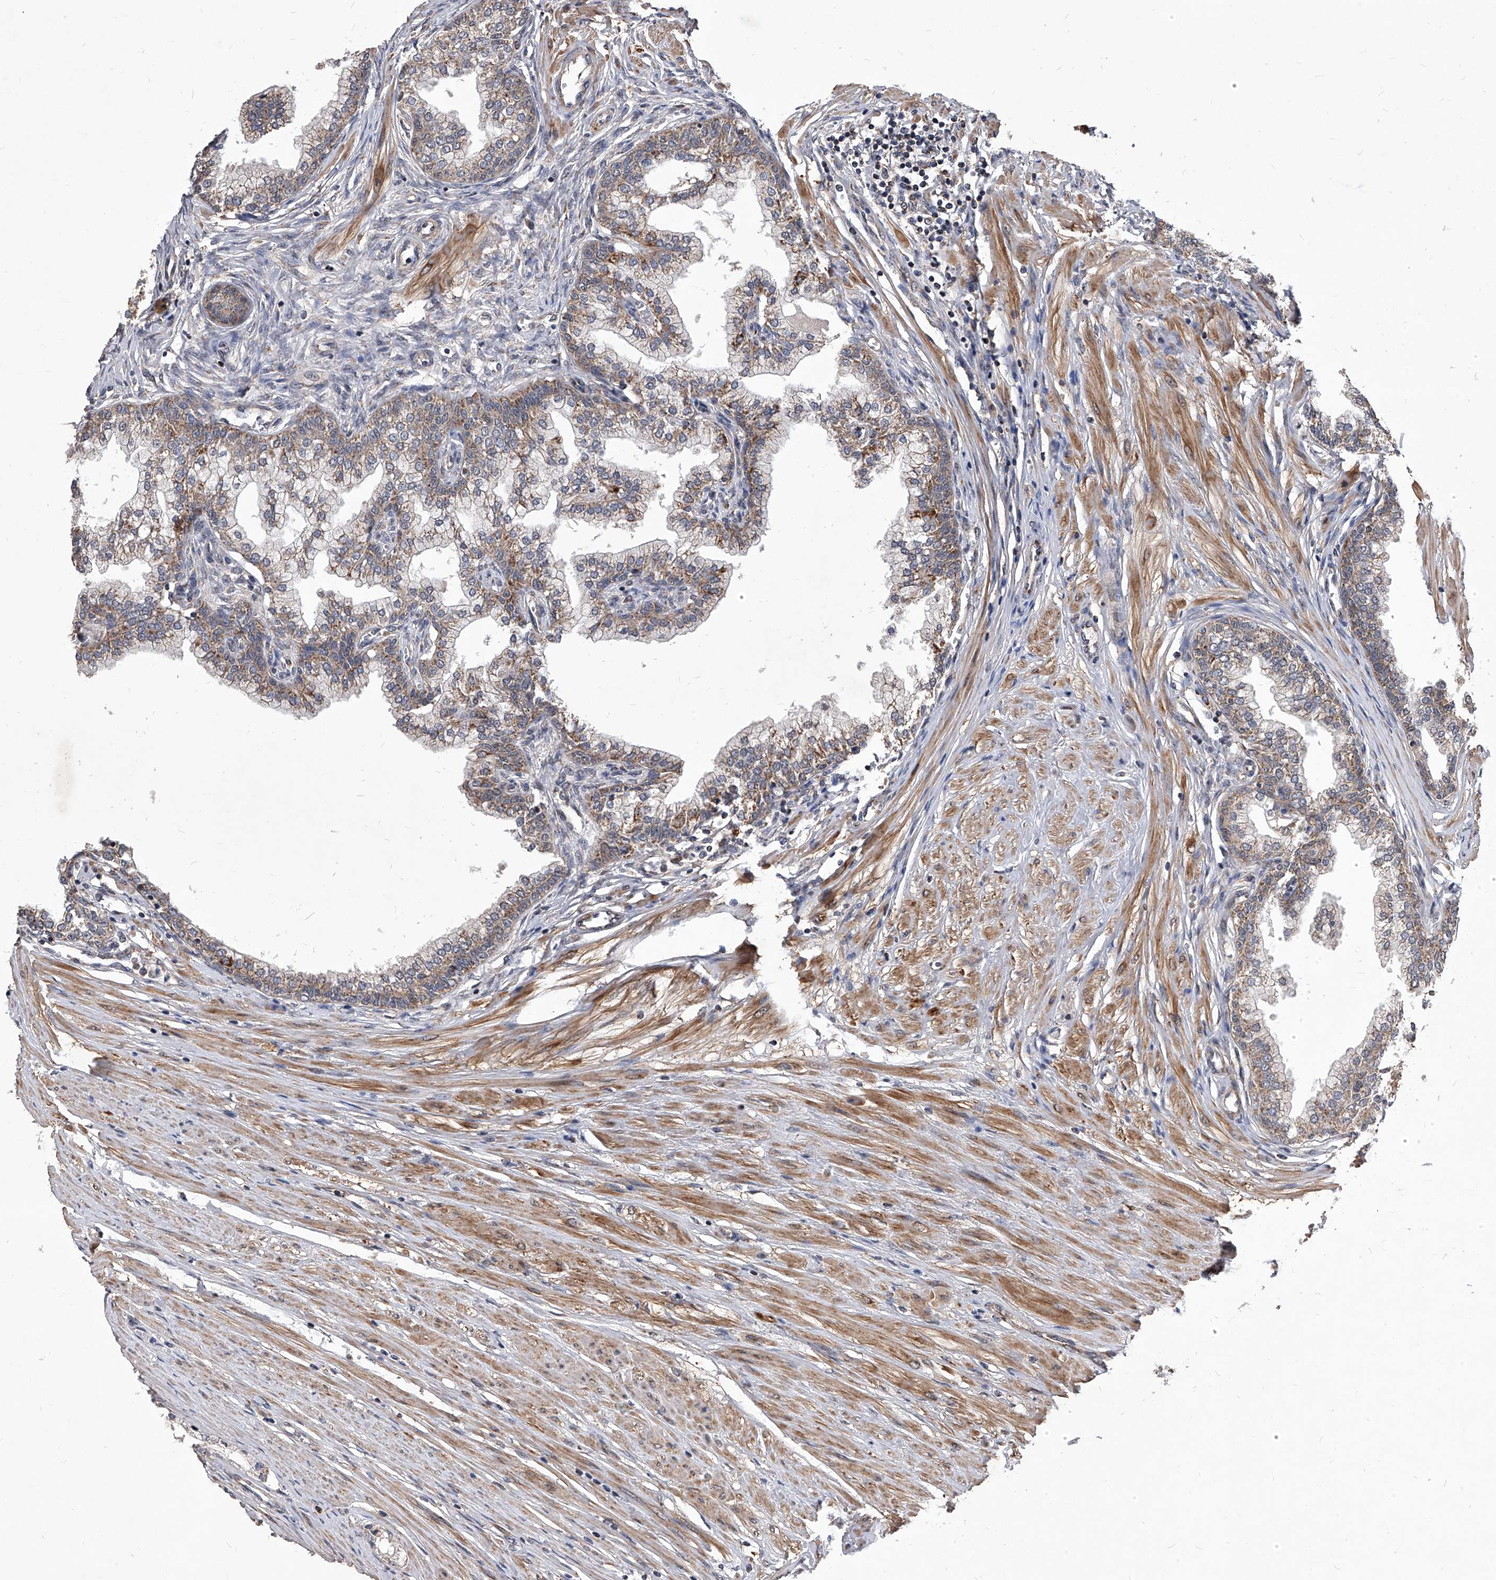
{"staining": {"intensity": "moderate", "quantity": ">75%", "location": "cytoplasmic/membranous"}, "tissue": "prostate", "cell_type": "Glandular cells", "image_type": "normal", "snomed": [{"axis": "morphology", "description": "Normal tissue, NOS"}, {"axis": "morphology", "description": "Urothelial carcinoma, Low grade"}, {"axis": "topography", "description": "Urinary bladder"}, {"axis": "topography", "description": "Prostate"}], "caption": "A brown stain labels moderate cytoplasmic/membranous expression of a protein in glandular cells of benign prostate.", "gene": "SOBP", "patient": {"sex": "male", "age": 60}}